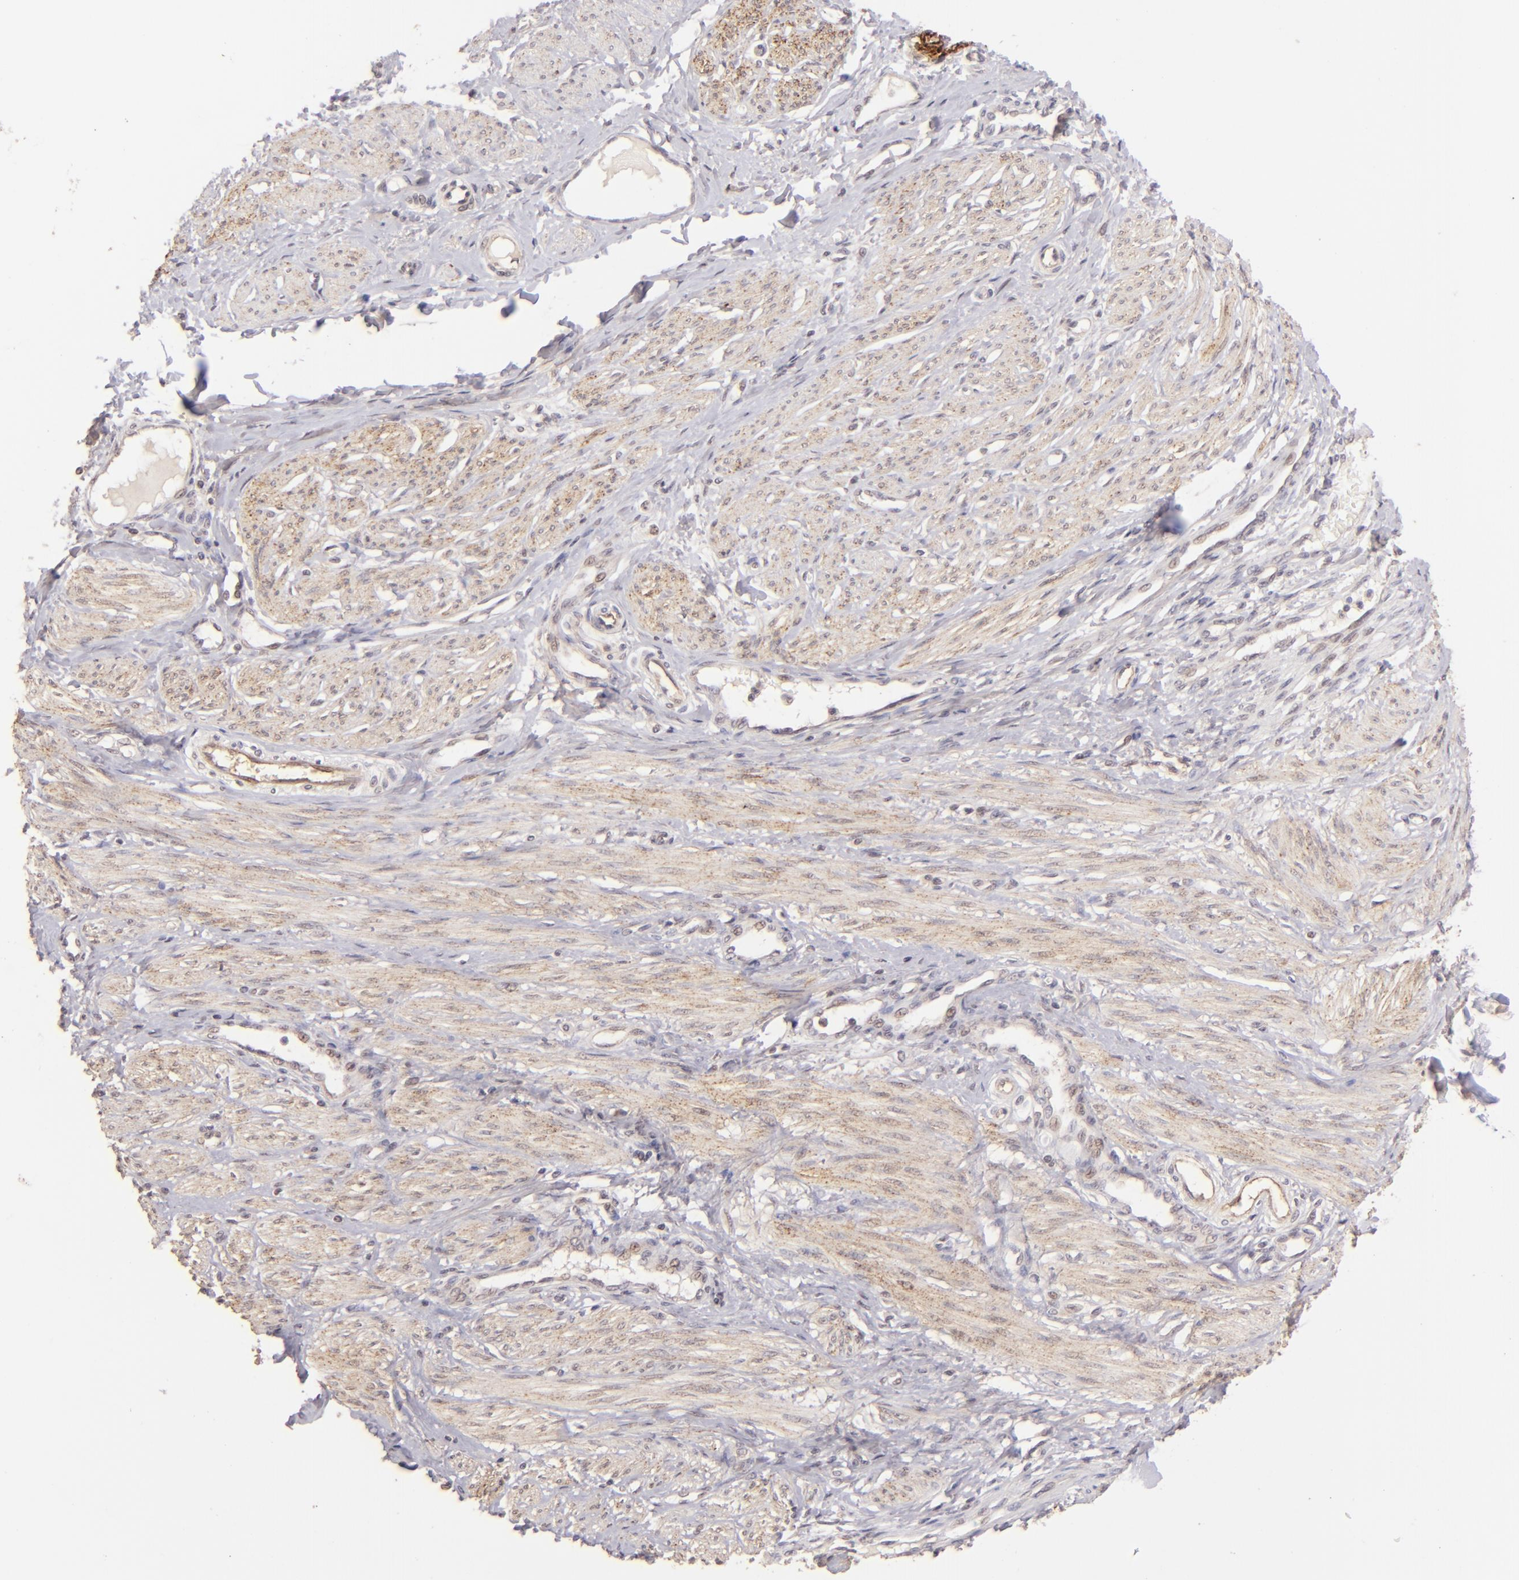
{"staining": {"intensity": "moderate", "quantity": ">75%", "location": "cytoplasmic/membranous"}, "tissue": "smooth muscle", "cell_type": "Smooth muscle cells", "image_type": "normal", "snomed": [{"axis": "morphology", "description": "Normal tissue, NOS"}, {"axis": "topography", "description": "Smooth muscle"}, {"axis": "topography", "description": "Uterus"}], "caption": "A histopathology image of human smooth muscle stained for a protein displays moderate cytoplasmic/membranous brown staining in smooth muscle cells.", "gene": "CLDN1", "patient": {"sex": "female", "age": 39}}